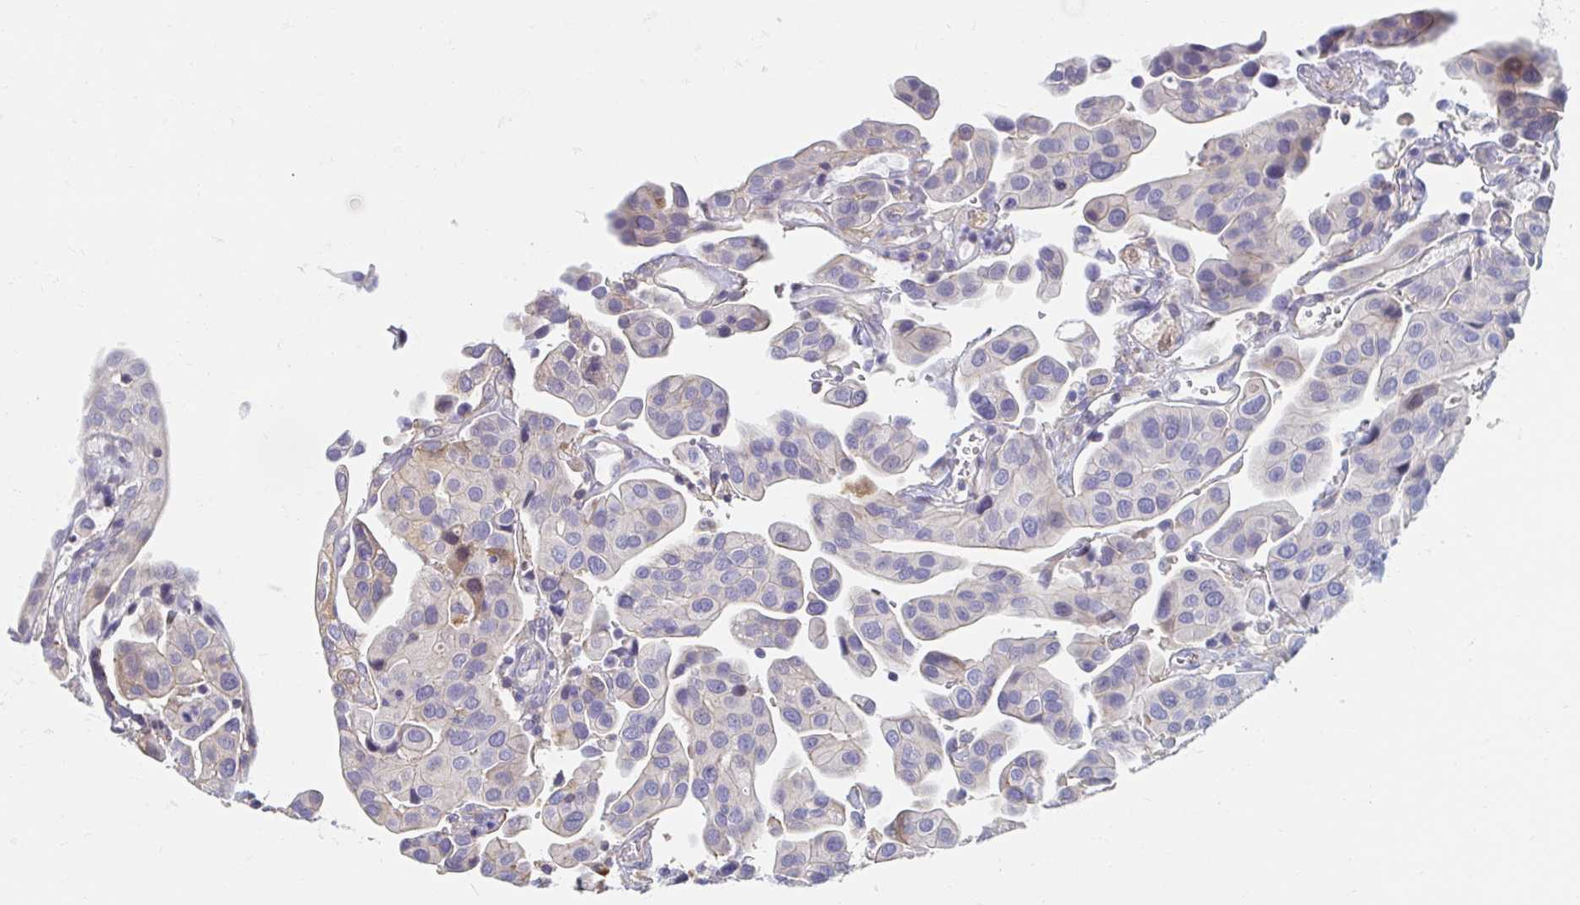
{"staining": {"intensity": "weak", "quantity": "<25%", "location": "cytoplasmic/membranous"}, "tissue": "renal cancer", "cell_type": "Tumor cells", "image_type": "cancer", "snomed": [{"axis": "morphology", "description": "Adenocarcinoma, NOS"}, {"axis": "topography", "description": "Urinary bladder"}], "caption": "IHC of renal cancer exhibits no staining in tumor cells. (Stains: DAB immunohistochemistry (IHC) with hematoxylin counter stain, Microscopy: brightfield microscopy at high magnification).", "gene": "MYLK2", "patient": {"sex": "male", "age": 61}}